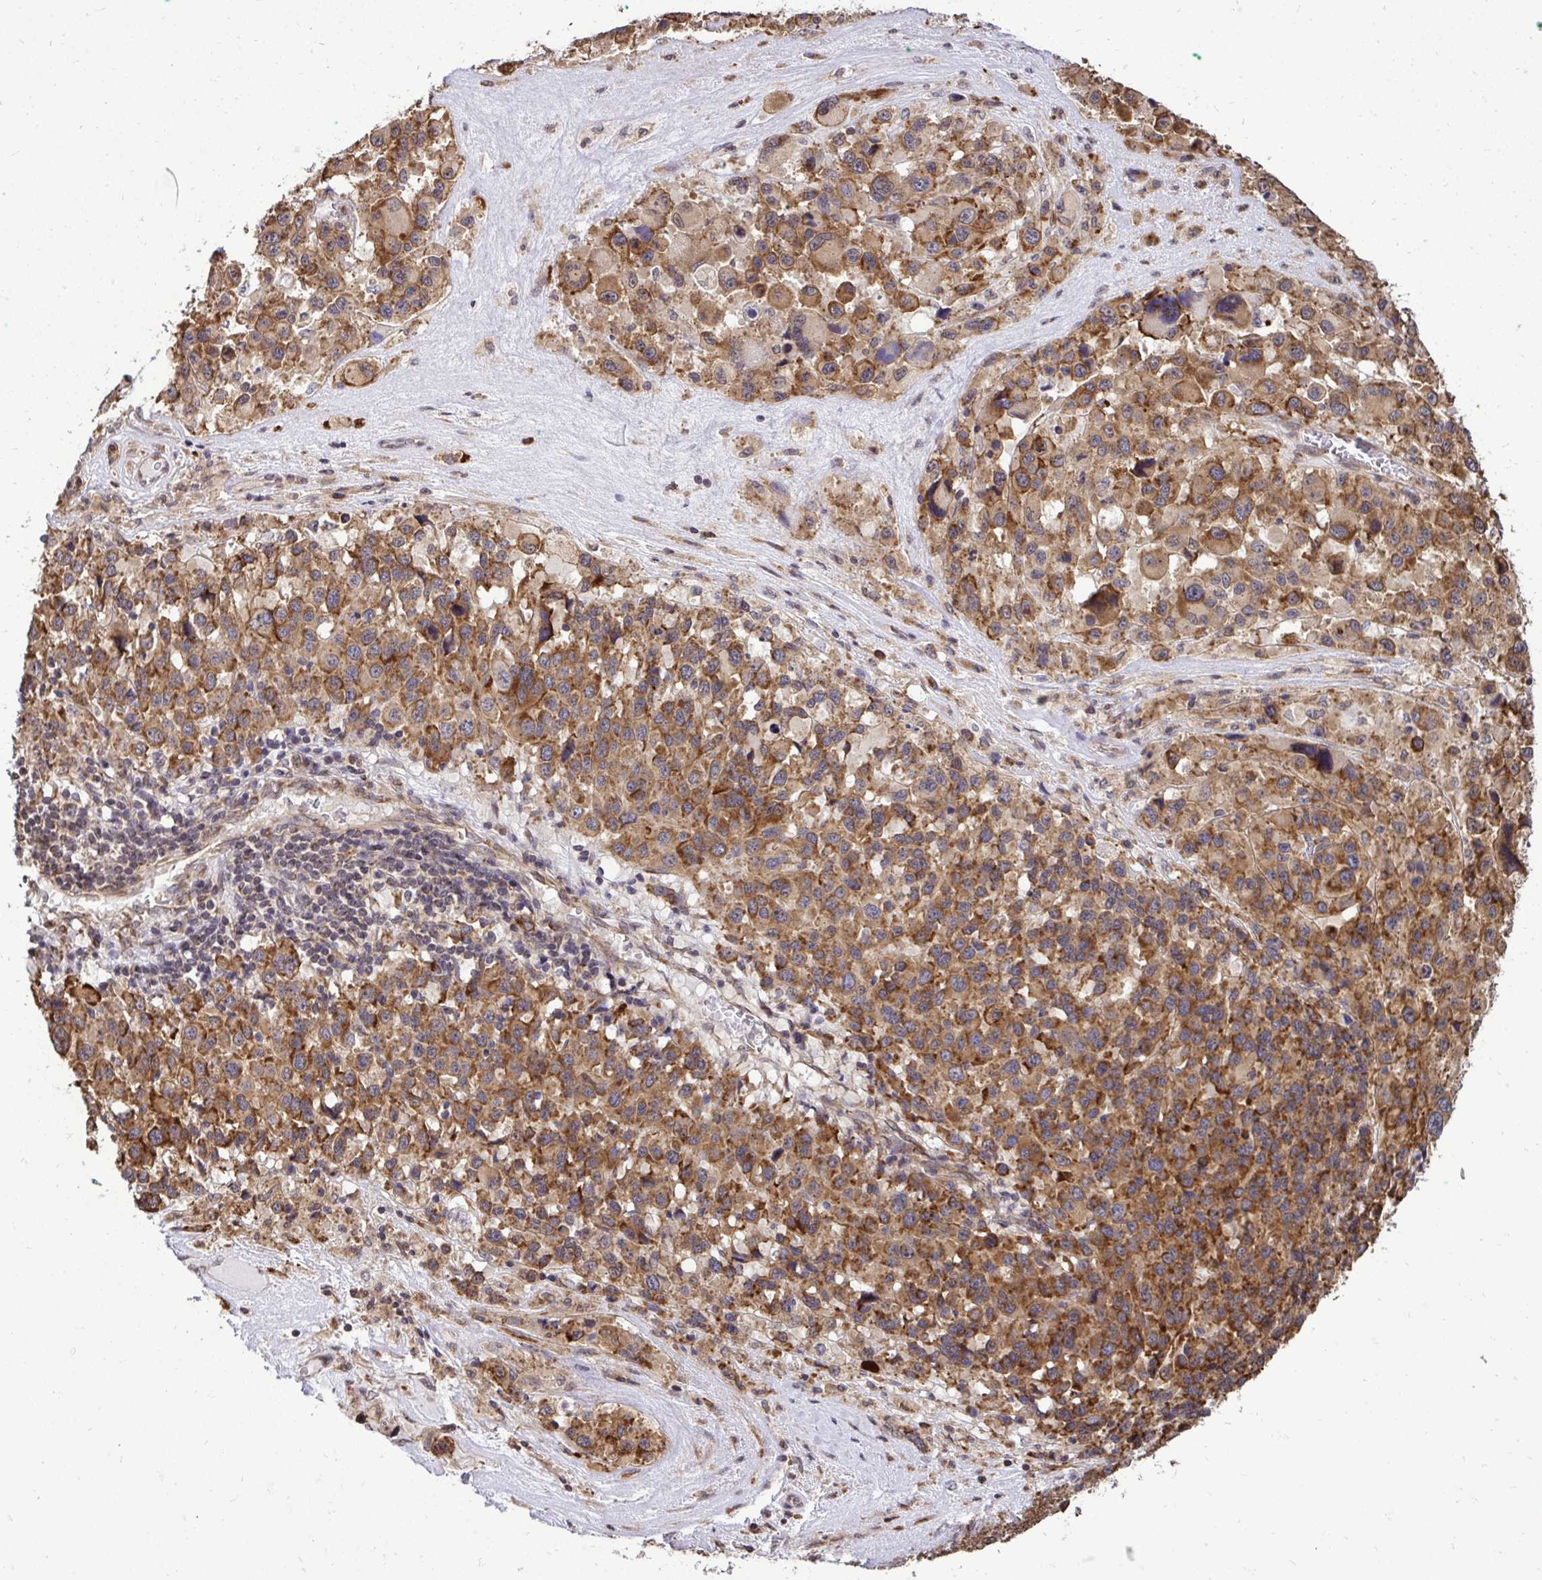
{"staining": {"intensity": "moderate", "quantity": ">75%", "location": "cytoplasmic/membranous"}, "tissue": "melanoma", "cell_type": "Tumor cells", "image_type": "cancer", "snomed": [{"axis": "morphology", "description": "Malignant melanoma, Metastatic site"}, {"axis": "topography", "description": "Lymph node"}], "caption": "Protein staining of melanoma tissue displays moderate cytoplasmic/membranous positivity in about >75% of tumor cells.", "gene": "FMR1", "patient": {"sex": "female", "age": 65}}